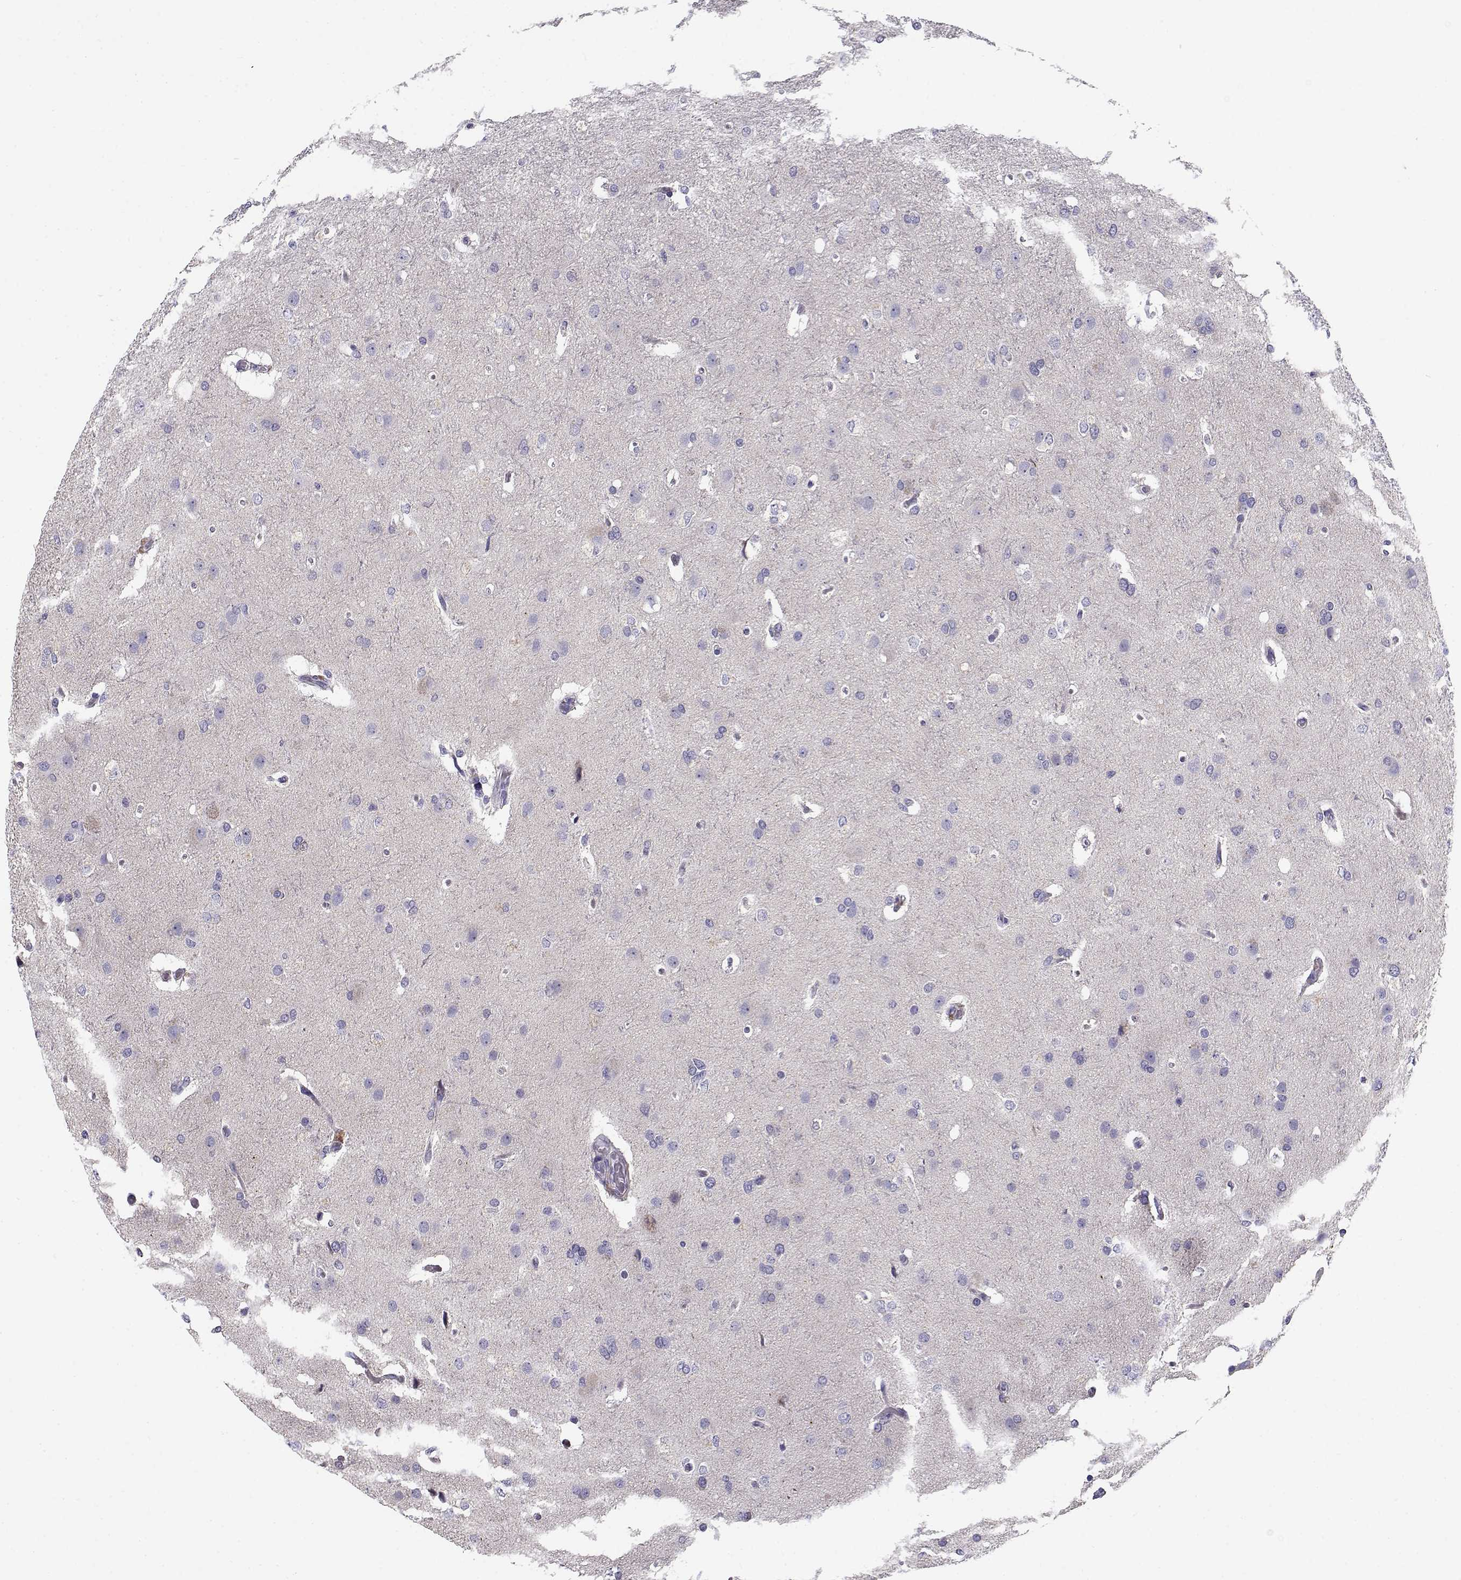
{"staining": {"intensity": "negative", "quantity": "none", "location": "none"}, "tissue": "glioma", "cell_type": "Tumor cells", "image_type": "cancer", "snomed": [{"axis": "morphology", "description": "Glioma, malignant, High grade"}, {"axis": "topography", "description": "Brain"}], "caption": "Immunohistochemical staining of malignant glioma (high-grade) displays no significant expression in tumor cells.", "gene": "CREB3L3", "patient": {"sex": "male", "age": 68}}